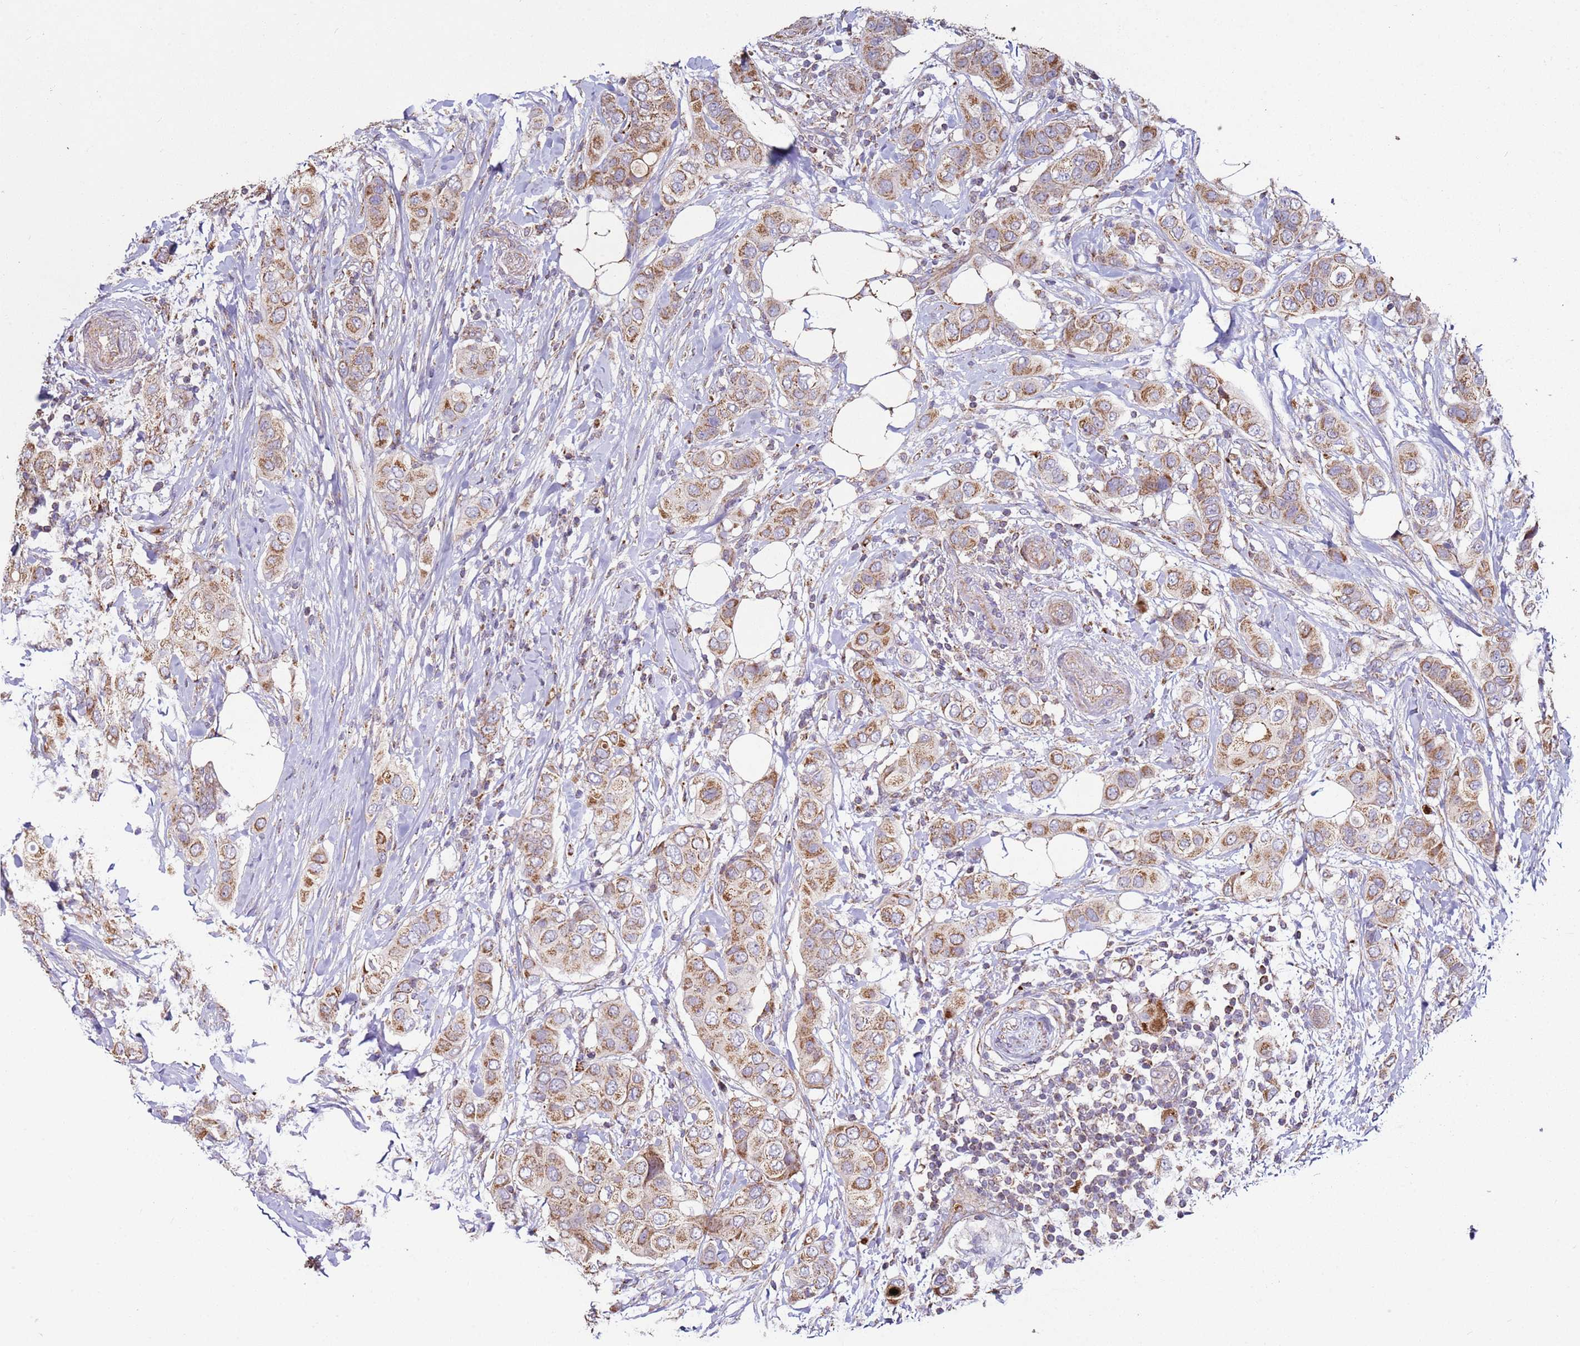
{"staining": {"intensity": "moderate", "quantity": ">75%", "location": "cytoplasmic/membranous"}, "tissue": "breast cancer", "cell_type": "Tumor cells", "image_type": "cancer", "snomed": [{"axis": "morphology", "description": "Lobular carcinoma"}, {"axis": "topography", "description": "Breast"}], "caption": "Breast cancer (lobular carcinoma) tissue displays moderate cytoplasmic/membranous positivity in about >75% of tumor cells, visualized by immunohistochemistry.", "gene": "FBXO33", "patient": {"sex": "female", "age": 51}}